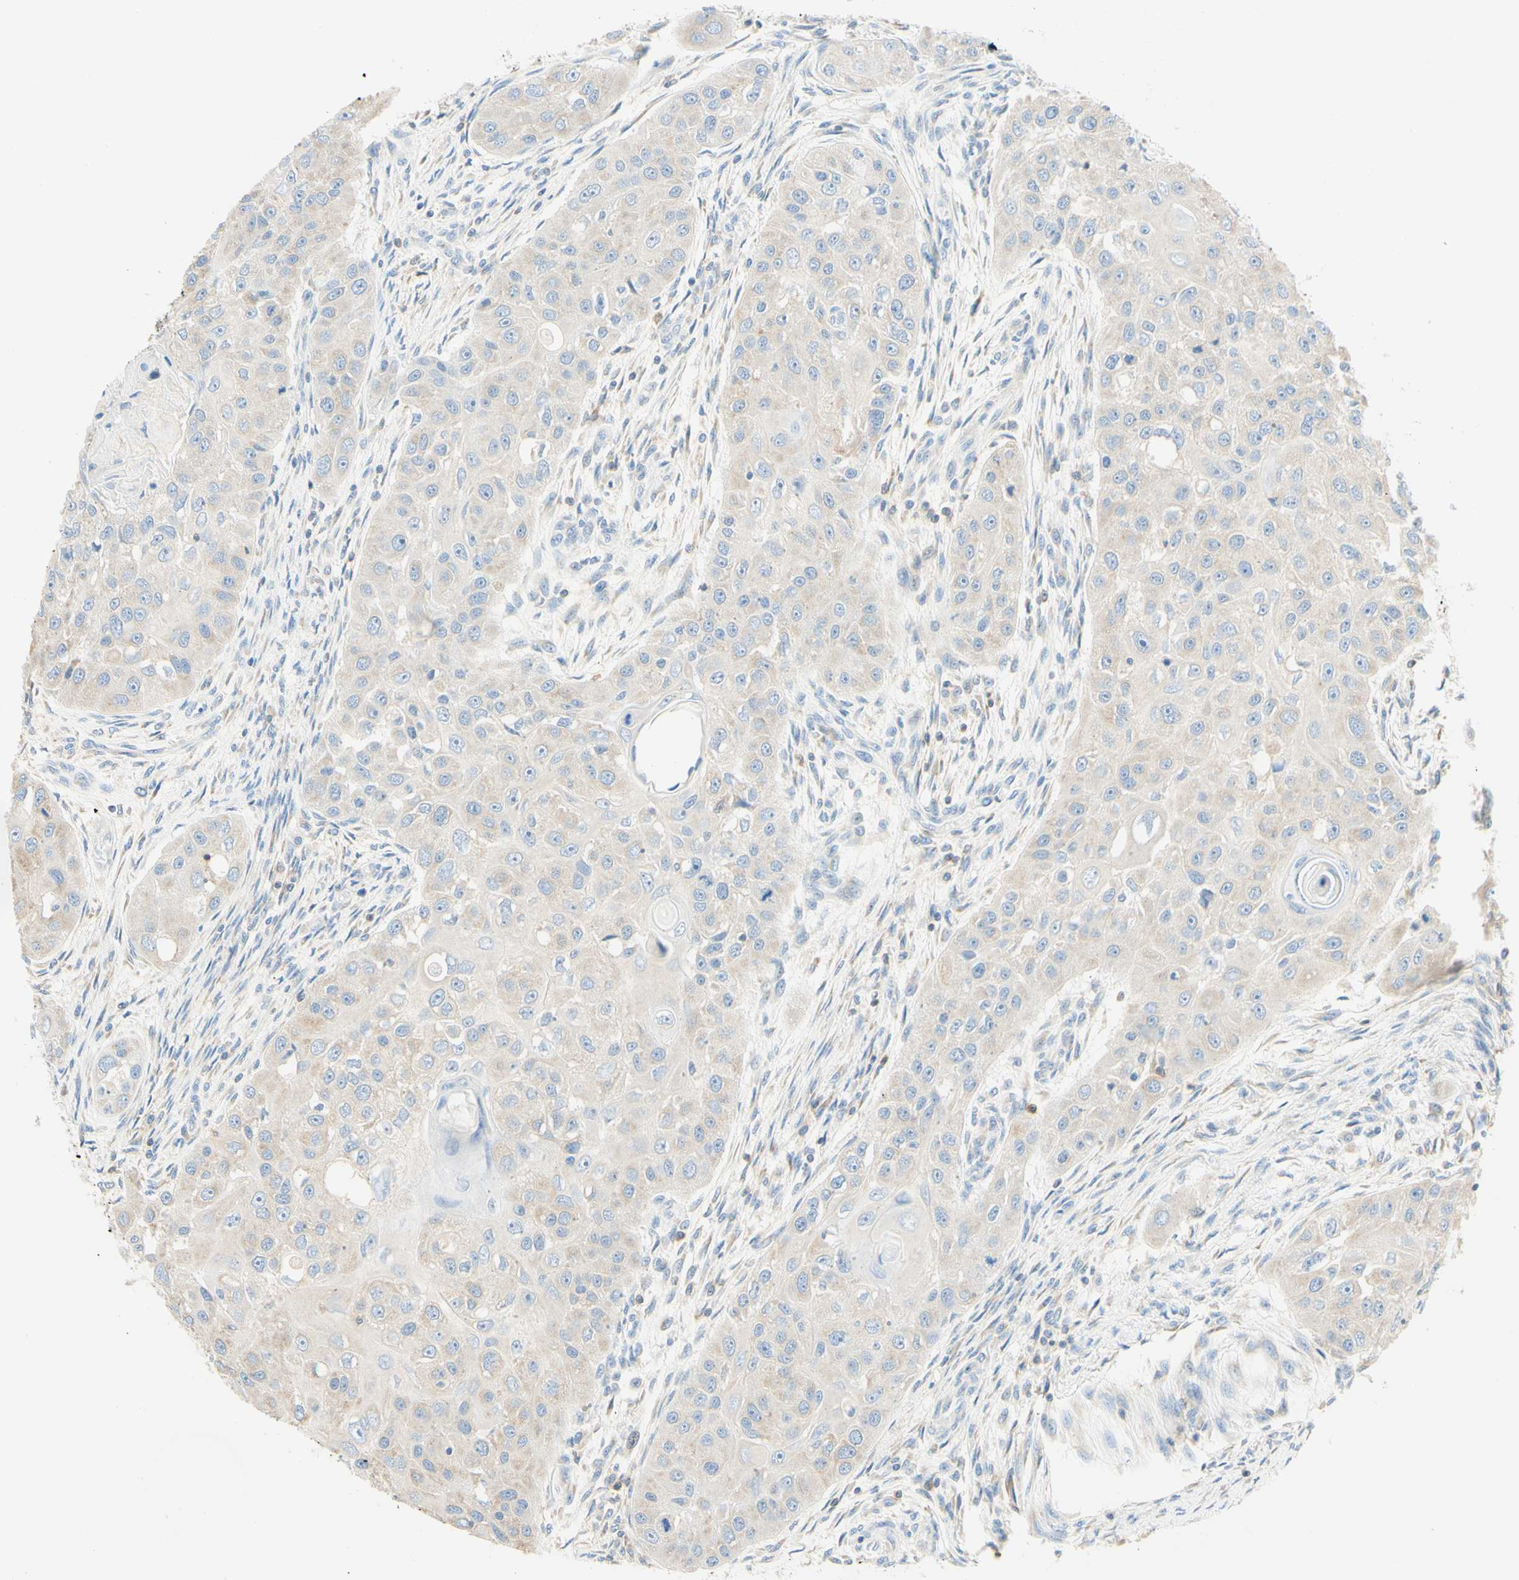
{"staining": {"intensity": "weak", "quantity": "25%-75%", "location": "cytoplasmic/membranous"}, "tissue": "head and neck cancer", "cell_type": "Tumor cells", "image_type": "cancer", "snomed": [{"axis": "morphology", "description": "Normal tissue, NOS"}, {"axis": "morphology", "description": "Squamous cell carcinoma, NOS"}, {"axis": "topography", "description": "Skeletal muscle"}, {"axis": "topography", "description": "Head-Neck"}], "caption": "The immunohistochemical stain highlights weak cytoplasmic/membranous expression in tumor cells of head and neck squamous cell carcinoma tissue. (DAB IHC with brightfield microscopy, high magnification).", "gene": "LAT", "patient": {"sex": "male", "age": 51}}